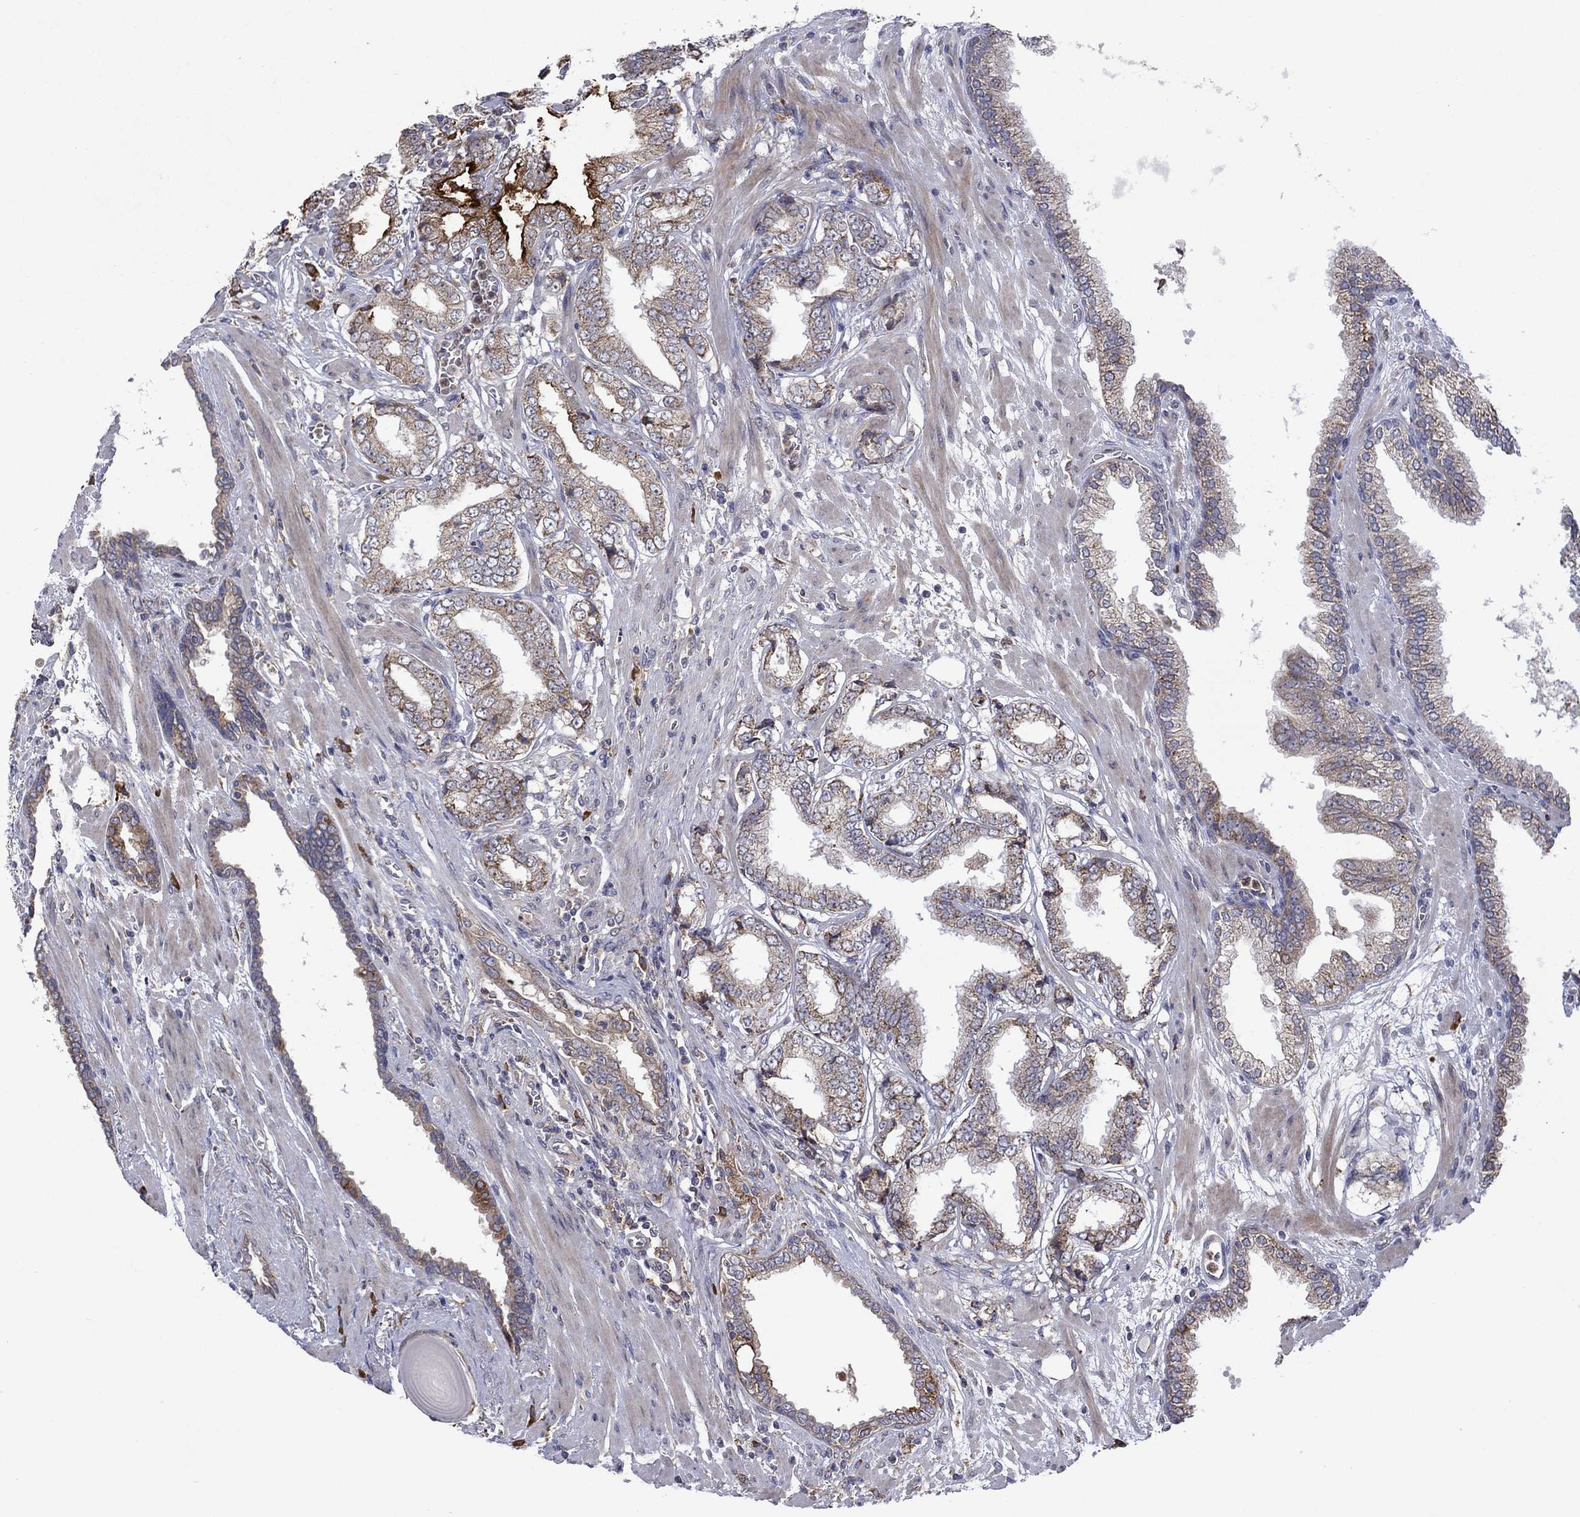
{"staining": {"intensity": "moderate", "quantity": "25%-75%", "location": "cytoplasmic/membranous"}, "tissue": "prostate cancer", "cell_type": "Tumor cells", "image_type": "cancer", "snomed": [{"axis": "morphology", "description": "Adenocarcinoma, Low grade"}, {"axis": "topography", "description": "Prostate"}], "caption": "Tumor cells demonstrate moderate cytoplasmic/membranous positivity in approximately 25%-75% of cells in prostate cancer.", "gene": "FURIN", "patient": {"sex": "male", "age": 69}}